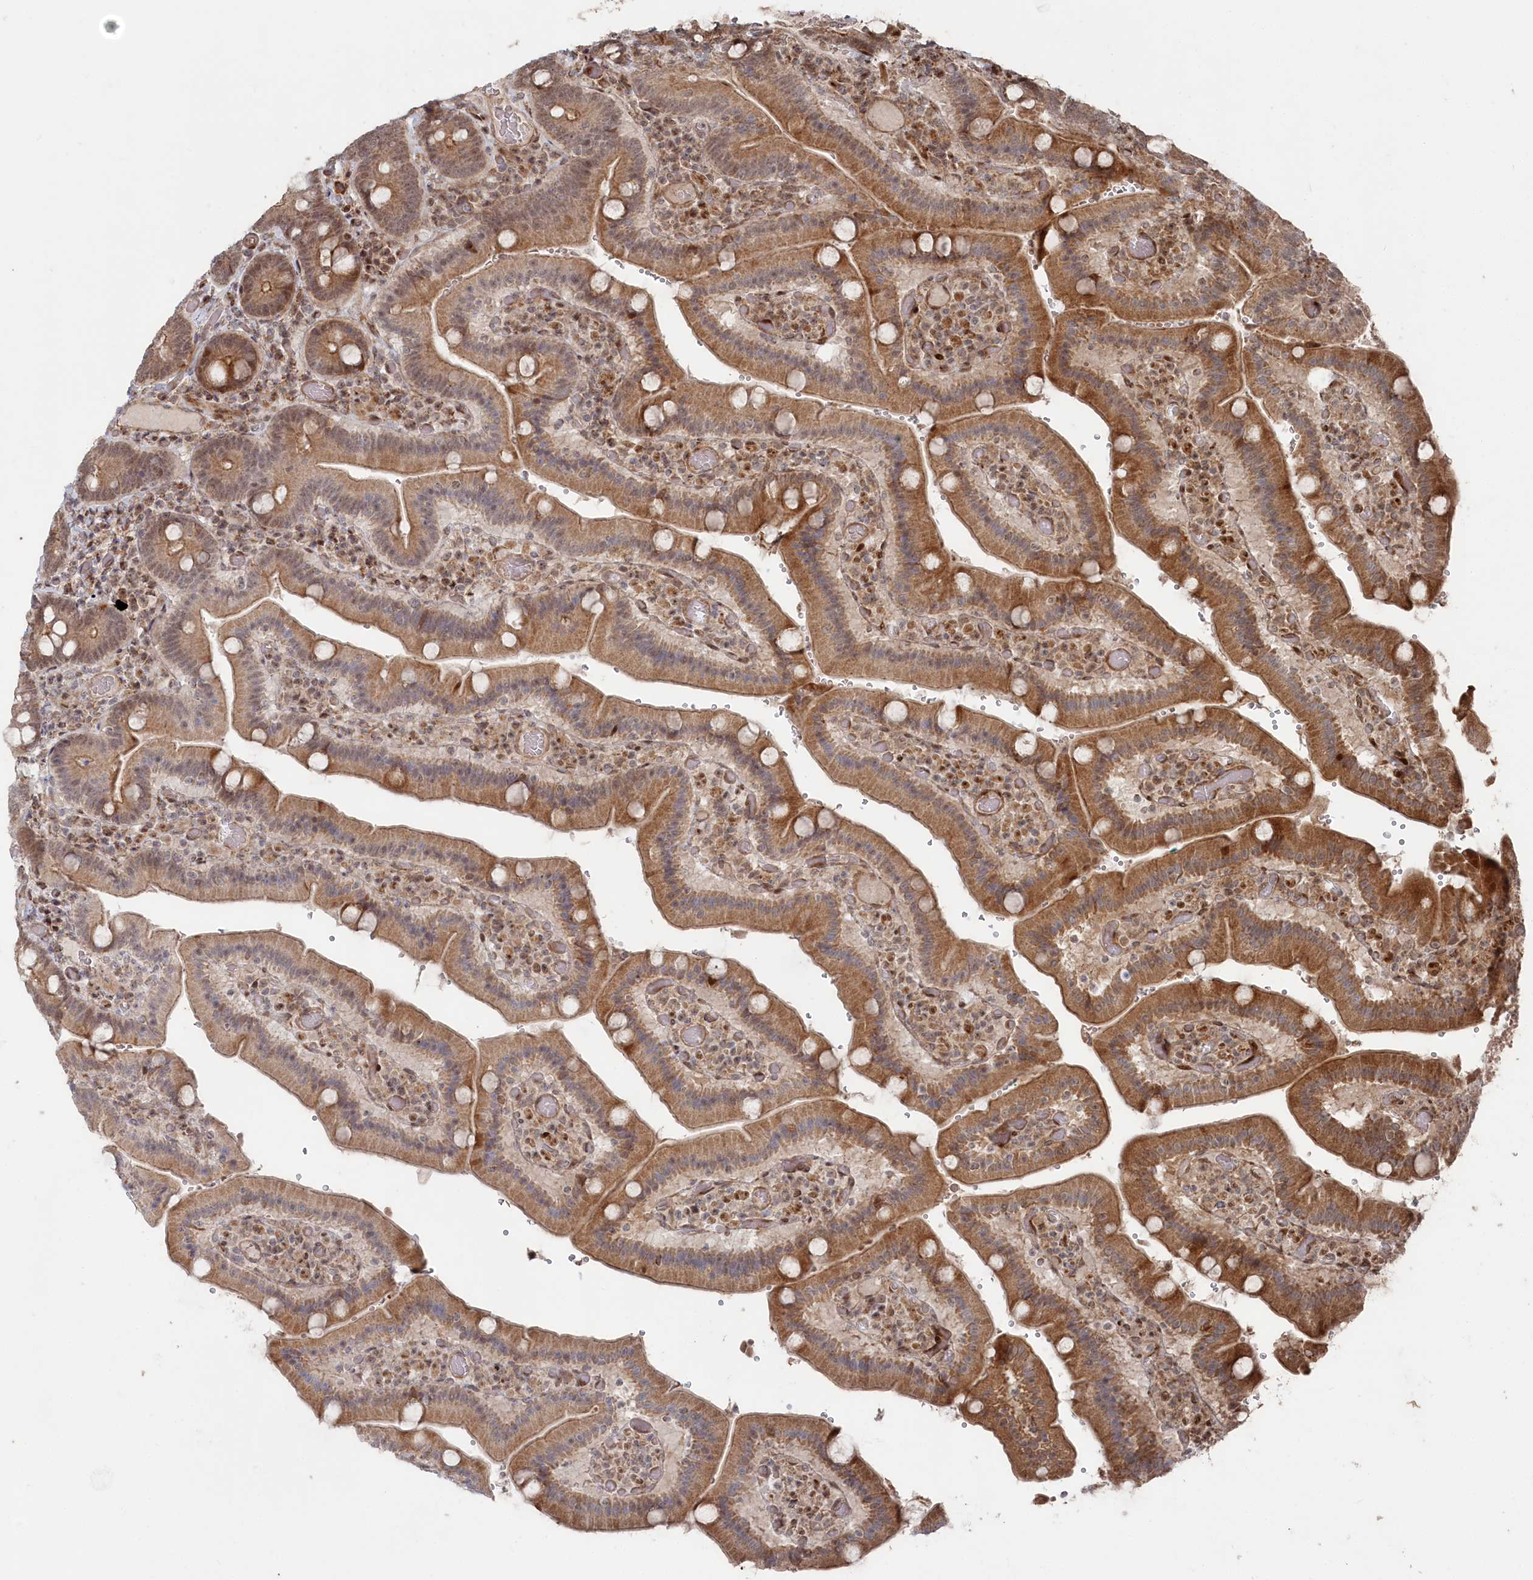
{"staining": {"intensity": "moderate", "quantity": ">75%", "location": "cytoplasmic/membranous,nuclear"}, "tissue": "duodenum", "cell_type": "Glandular cells", "image_type": "normal", "snomed": [{"axis": "morphology", "description": "Normal tissue, NOS"}, {"axis": "topography", "description": "Duodenum"}], "caption": "This histopathology image shows benign duodenum stained with immunohistochemistry (IHC) to label a protein in brown. The cytoplasmic/membranous,nuclear of glandular cells show moderate positivity for the protein. Nuclei are counter-stained blue.", "gene": "POLR3A", "patient": {"sex": "female", "age": 62}}